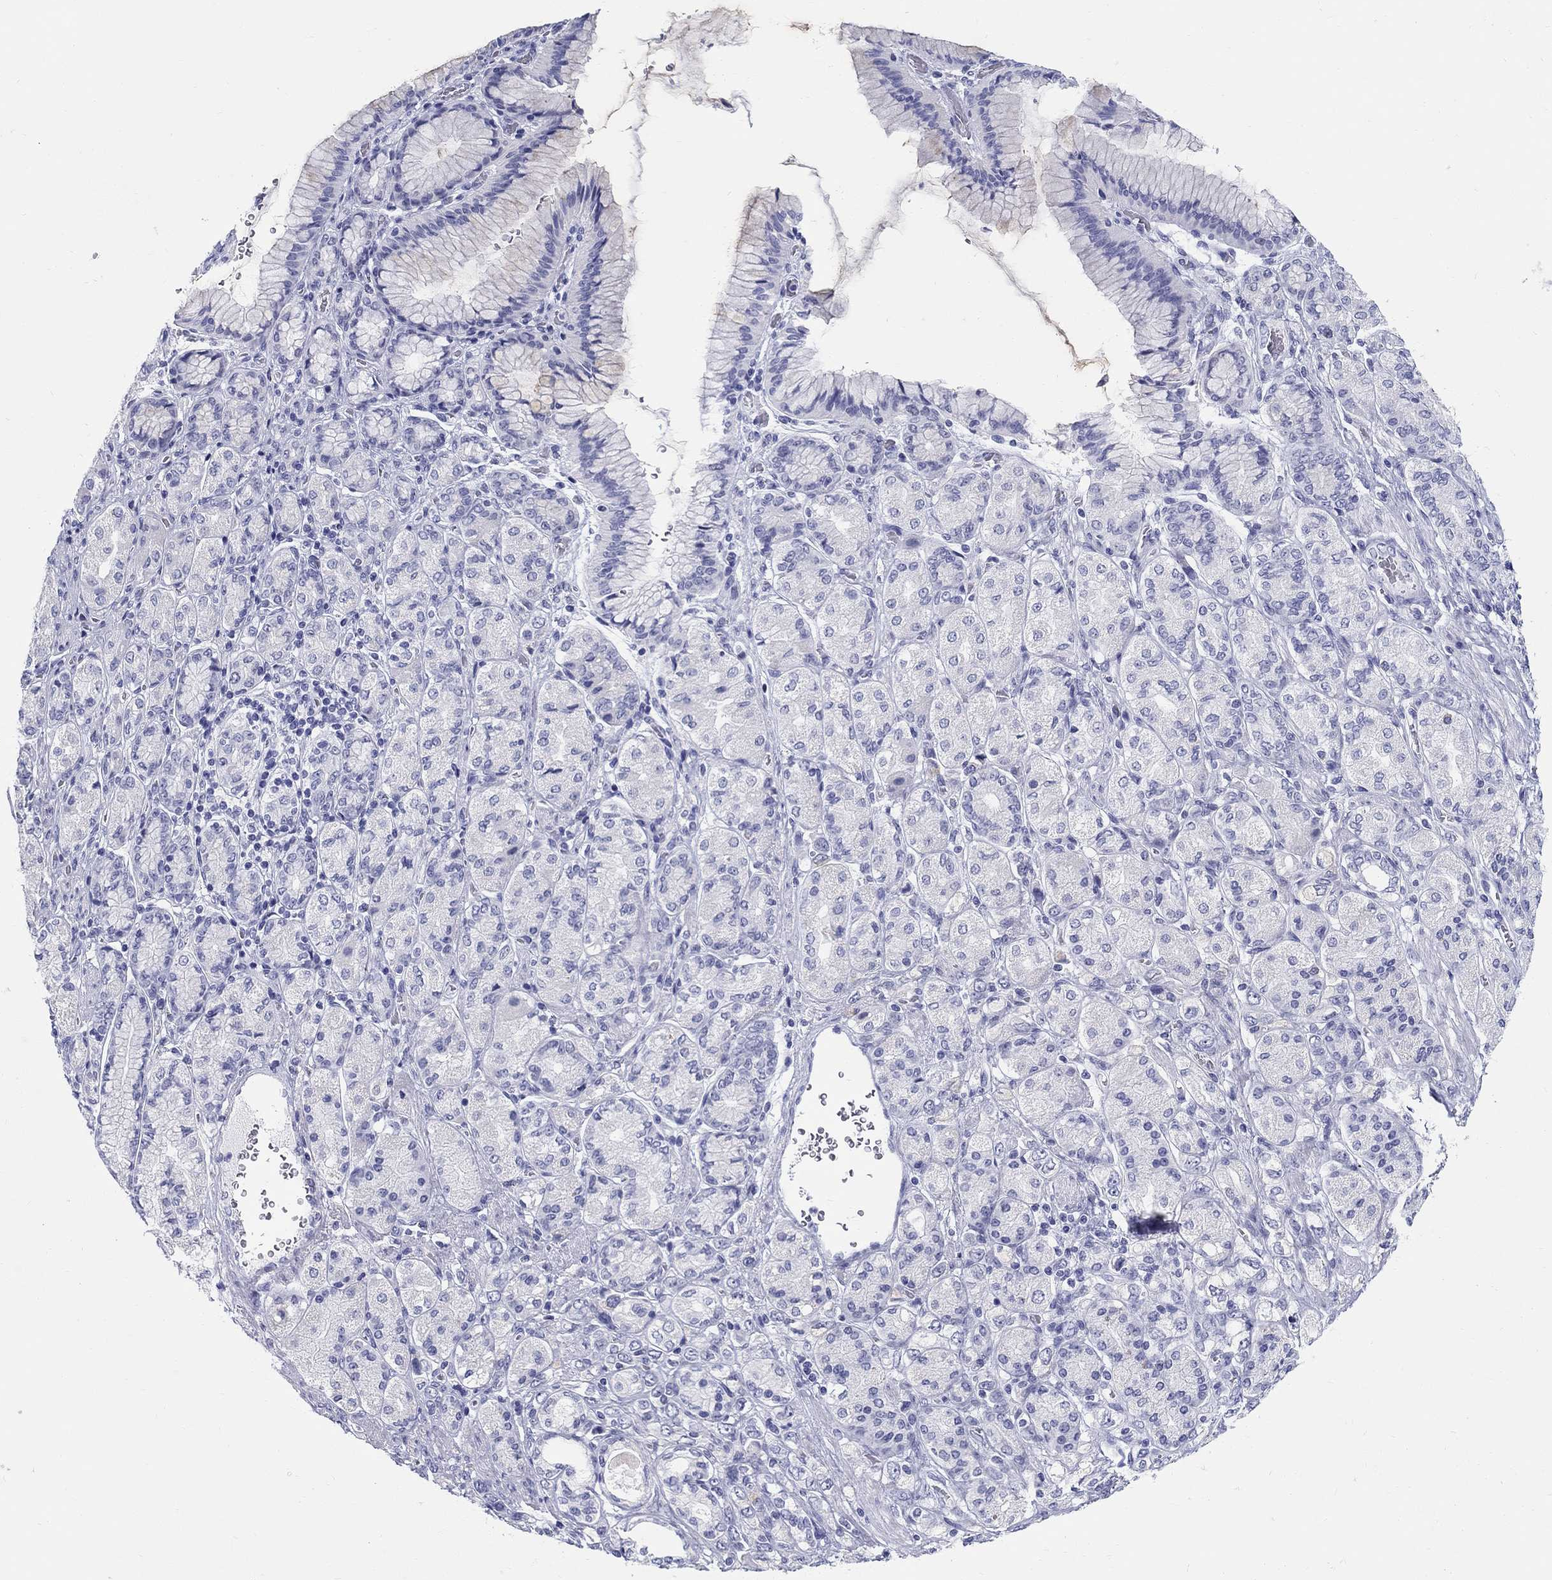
{"staining": {"intensity": "negative", "quantity": "none", "location": "none"}, "tissue": "stomach cancer", "cell_type": "Tumor cells", "image_type": "cancer", "snomed": [{"axis": "morphology", "description": "Normal tissue, NOS"}, {"axis": "morphology", "description": "Adenocarcinoma, NOS"}, {"axis": "morphology", "description": "Adenocarcinoma, High grade"}, {"axis": "topography", "description": "Stomach, upper"}, {"axis": "topography", "description": "Stomach"}], "caption": "DAB (3,3'-diaminobenzidine) immunohistochemical staining of human stomach cancer exhibits no significant staining in tumor cells.", "gene": "LAMP5", "patient": {"sex": "female", "age": 65}}